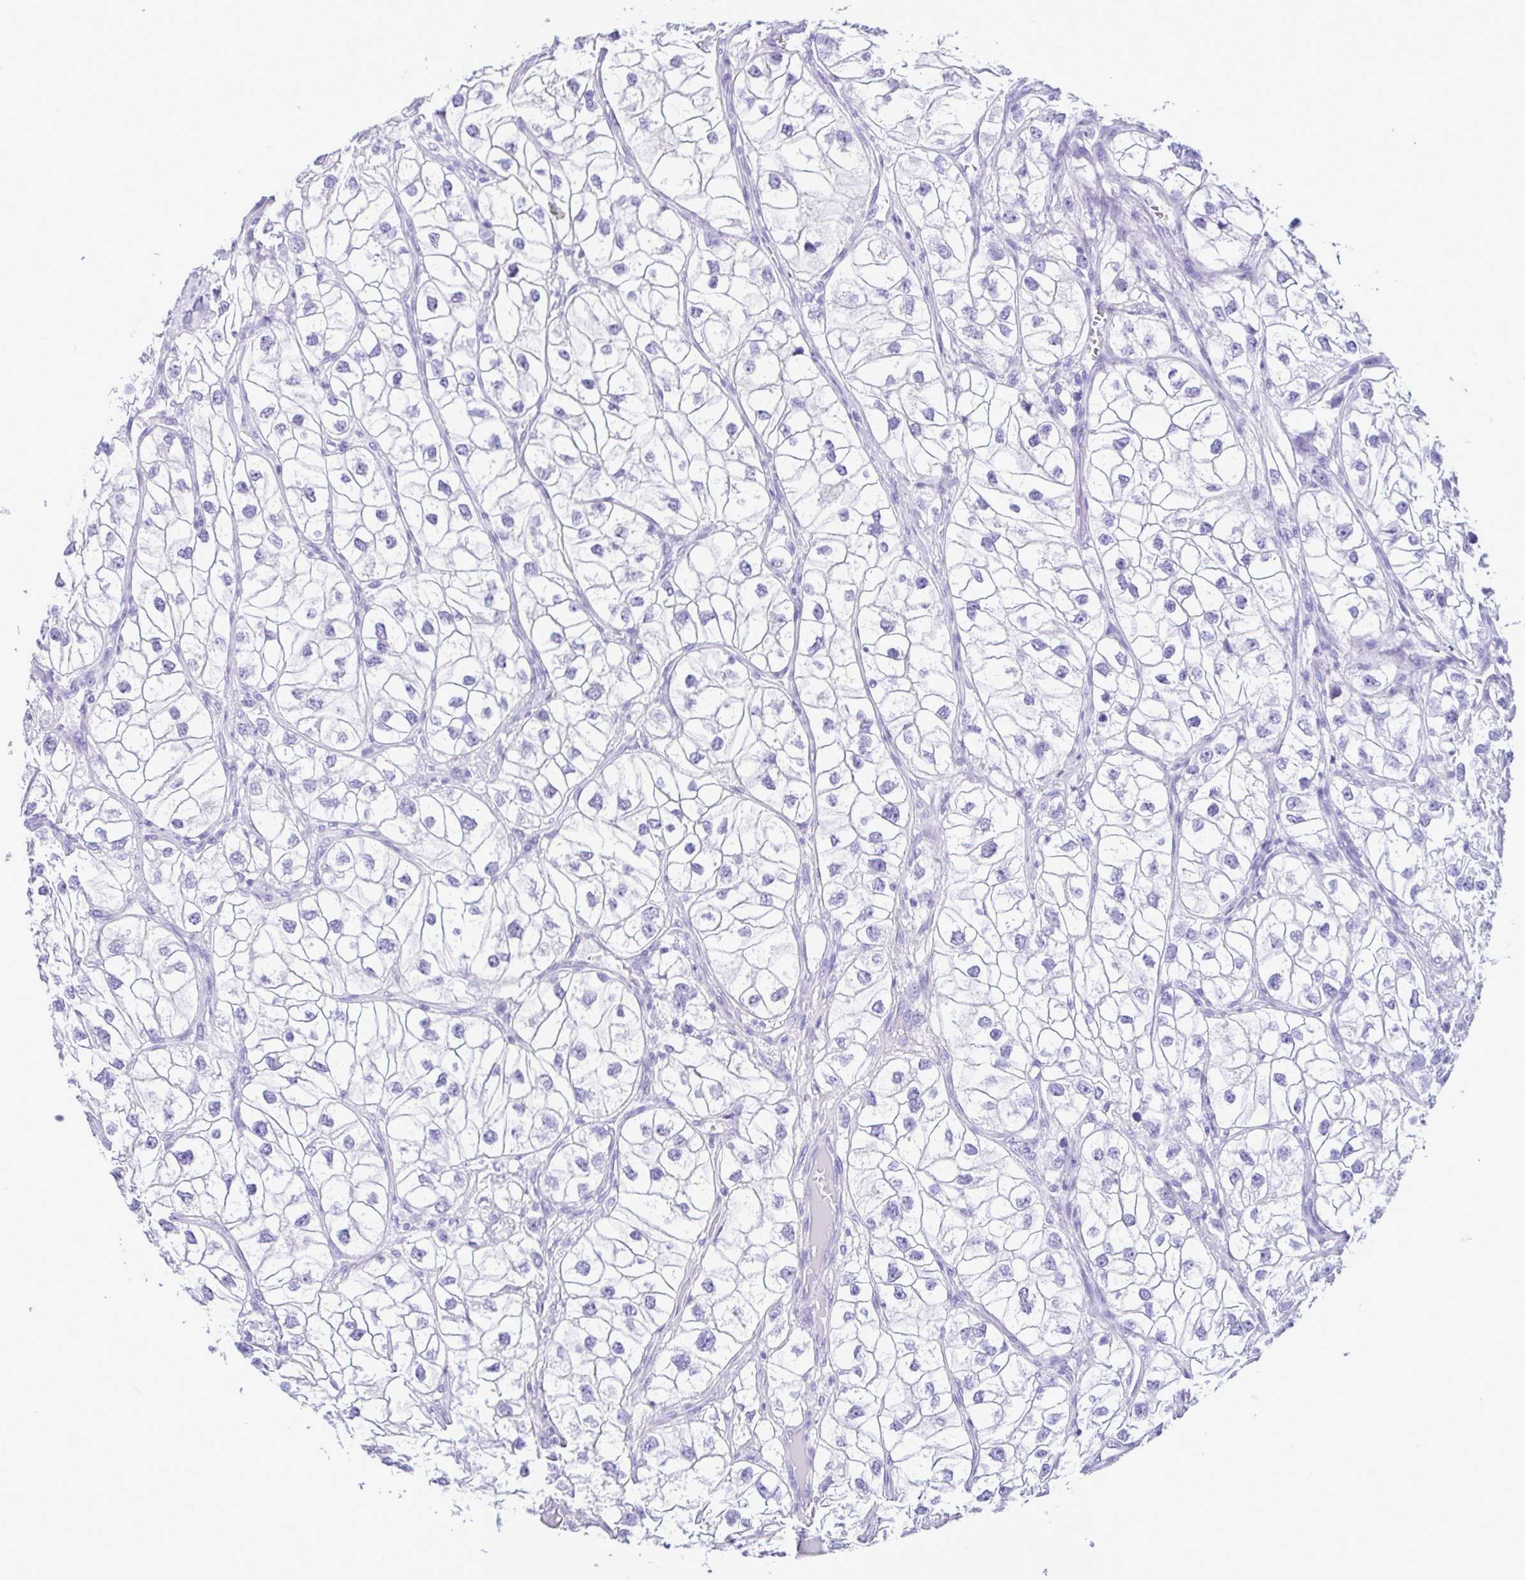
{"staining": {"intensity": "negative", "quantity": "none", "location": "none"}, "tissue": "renal cancer", "cell_type": "Tumor cells", "image_type": "cancer", "snomed": [{"axis": "morphology", "description": "Adenocarcinoma, NOS"}, {"axis": "topography", "description": "Kidney"}], "caption": "Immunohistochemistry of human adenocarcinoma (renal) displays no positivity in tumor cells. (DAB (3,3'-diaminobenzidine) IHC with hematoxylin counter stain).", "gene": "CBY2", "patient": {"sex": "male", "age": 59}}